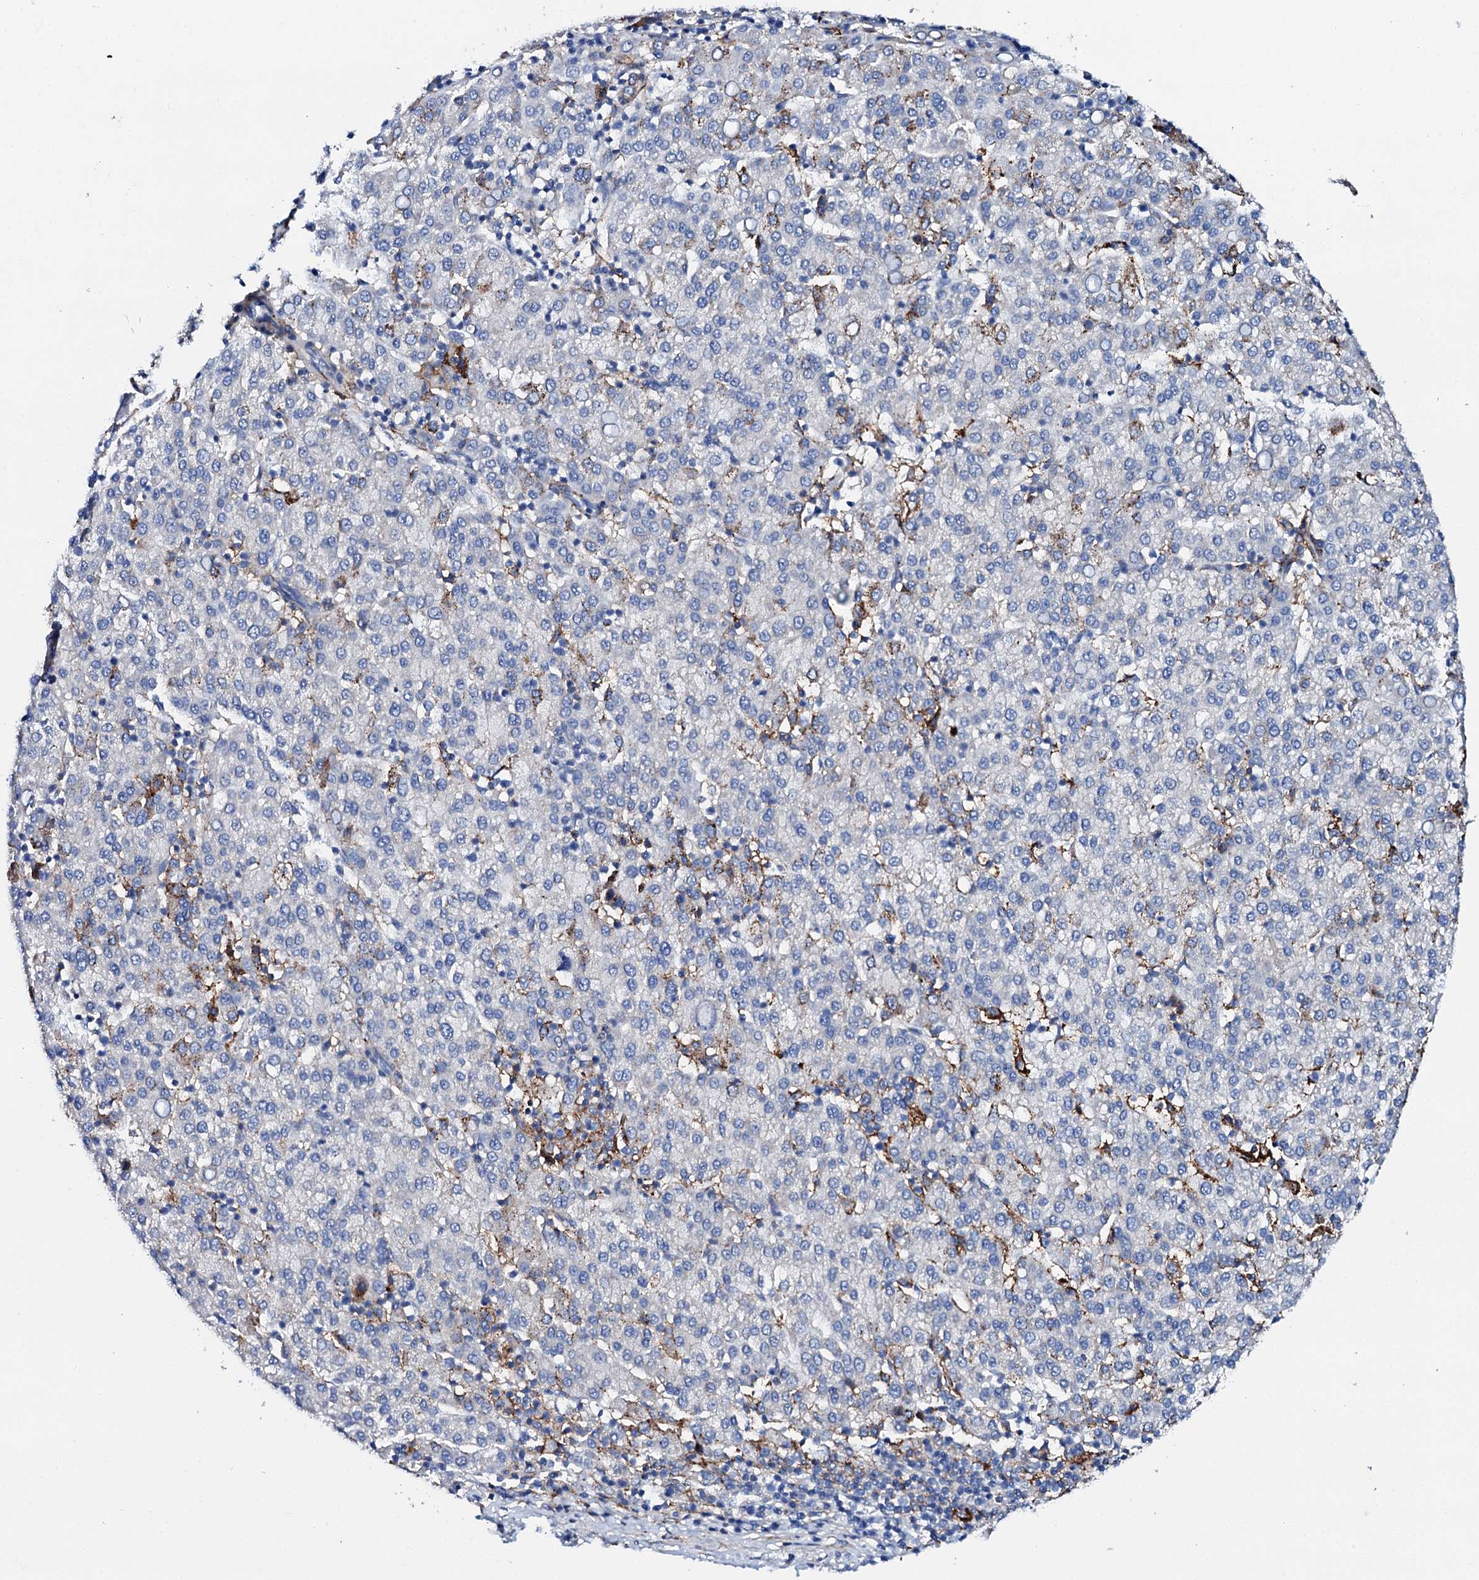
{"staining": {"intensity": "negative", "quantity": "none", "location": "none"}, "tissue": "liver cancer", "cell_type": "Tumor cells", "image_type": "cancer", "snomed": [{"axis": "morphology", "description": "Carcinoma, Hepatocellular, NOS"}, {"axis": "topography", "description": "Liver"}], "caption": "There is no significant expression in tumor cells of liver cancer.", "gene": "MED13L", "patient": {"sex": "female", "age": 58}}